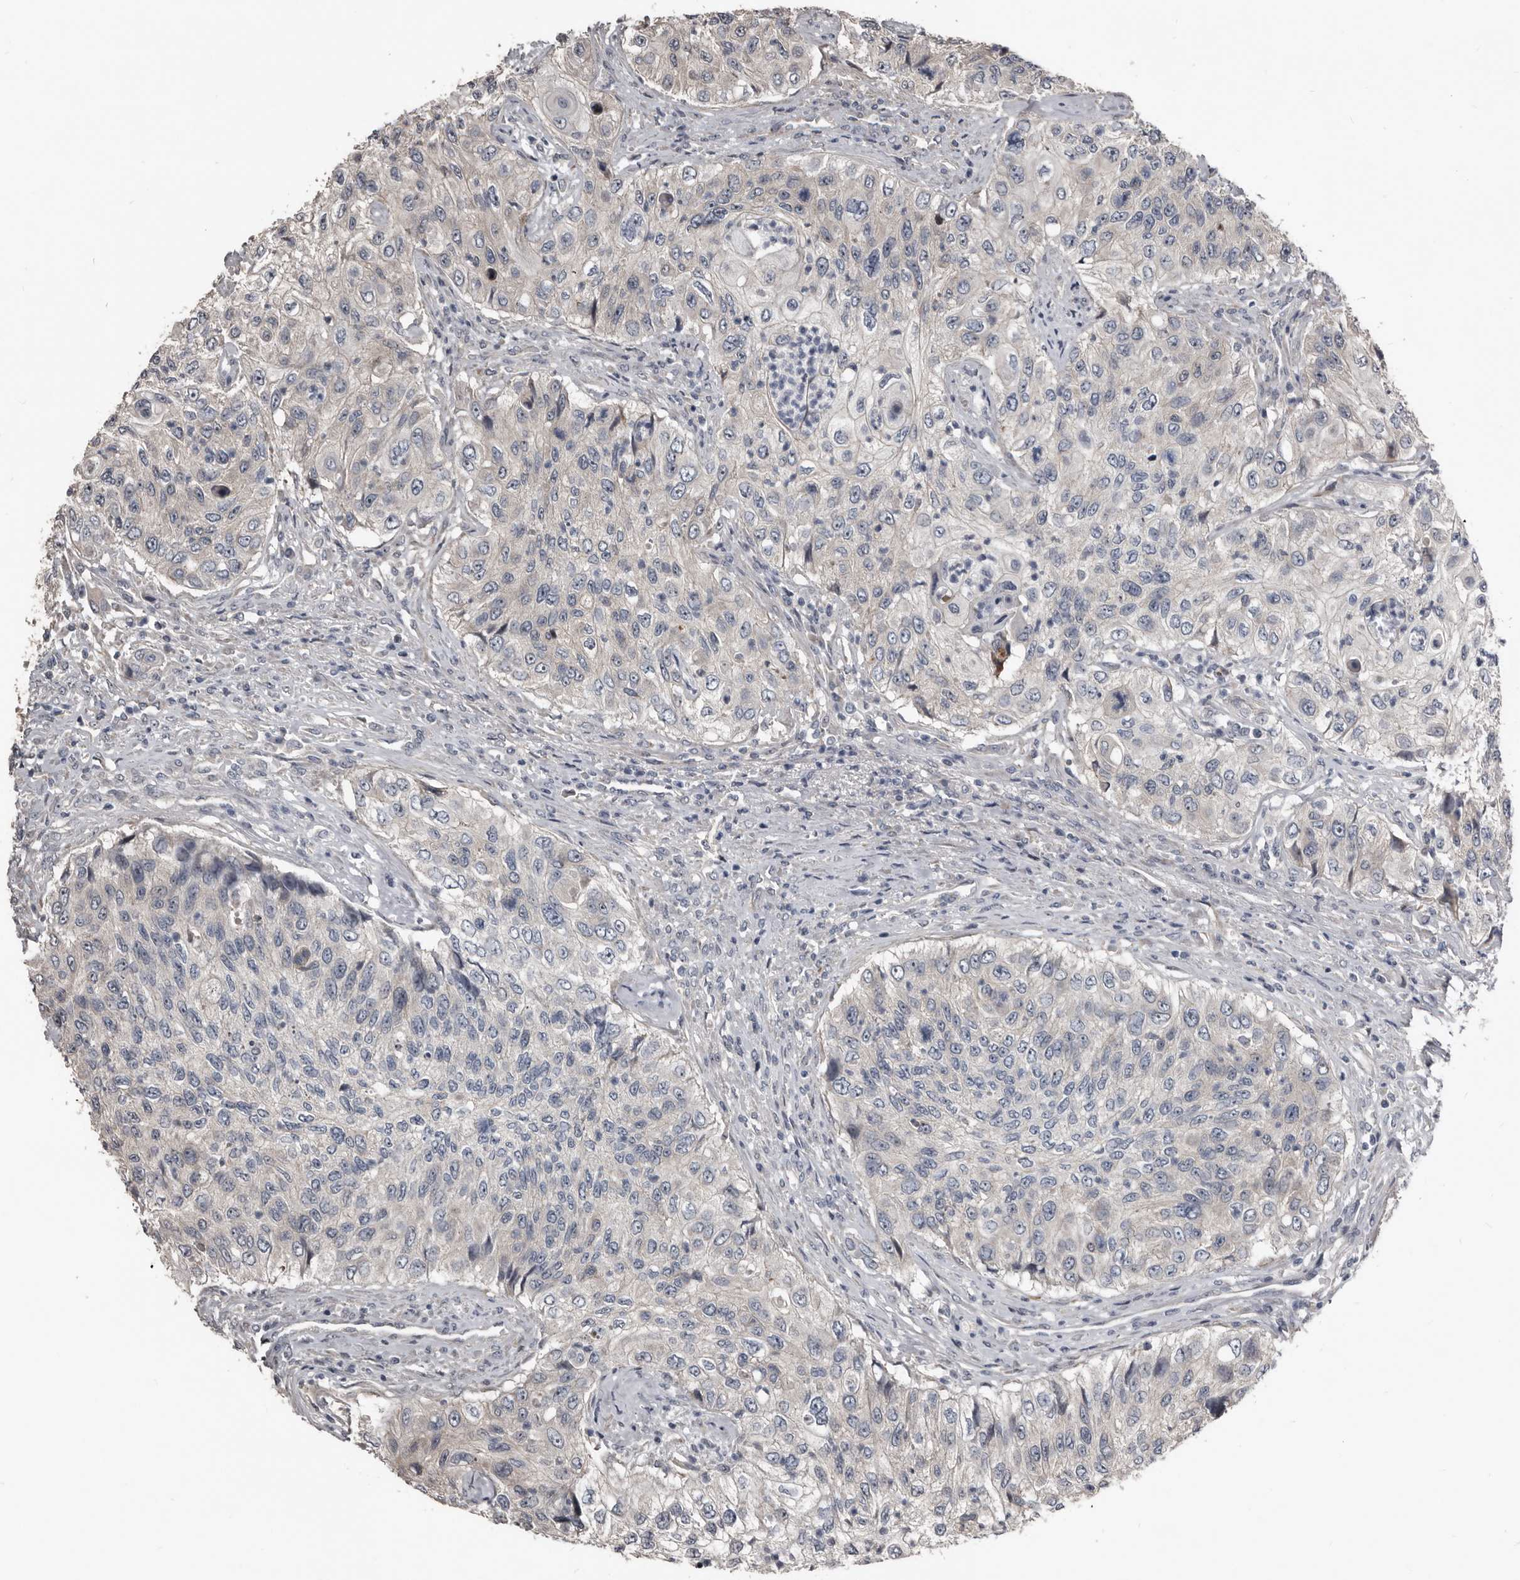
{"staining": {"intensity": "negative", "quantity": "none", "location": "none"}, "tissue": "urothelial cancer", "cell_type": "Tumor cells", "image_type": "cancer", "snomed": [{"axis": "morphology", "description": "Urothelial carcinoma, High grade"}, {"axis": "topography", "description": "Urinary bladder"}], "caption": "Immunohistochemistry of human high-grade urothelial carcinoma displays no positivity in tumor cells. Nuclei are stained in blue.", "gene": "DHPS", "patient": {"sex": "female", "age": 60}}